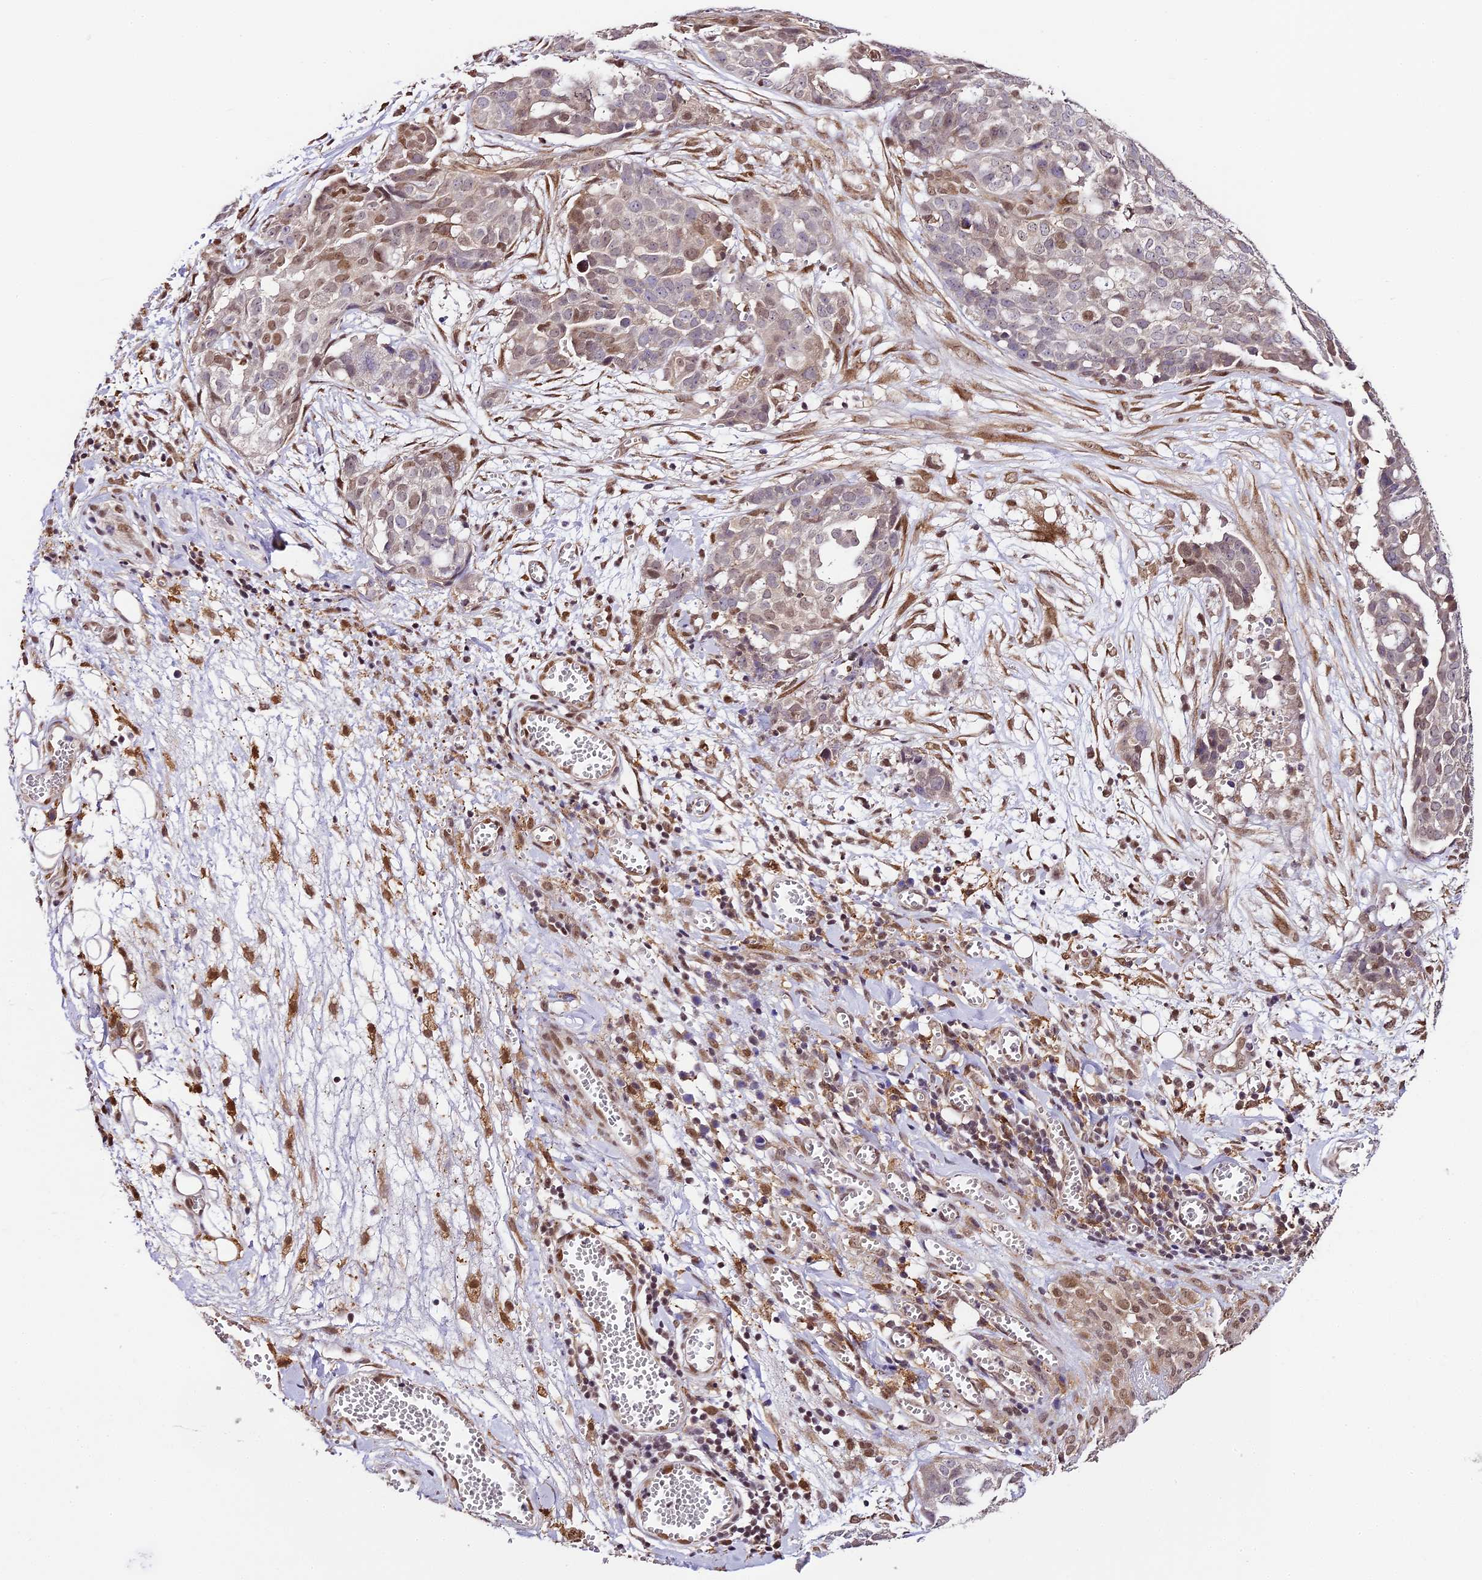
{"staining": {"intensity": "moderate", "quantity": "<25%", "location": "nuclear"}, "tissue": "ovarian cancer", "cell_type": "Tumor cells", "image_type": "cancer", "snomed": [{"axis": "morphology", "description": "Cystadenocarcinoma, serous, NOS"}, {"axis": "topography", "description": "Soft tissue"}, {"axis": "topography", "description": "Ovary"}], "caption": "Protein staining of serous cystadenocarcinoma (ovarian) tissue demonstrates moderate nuclear positivity in approximately <25% of tumor cells. Using DAB (3,3'-diaminobenzidine) (brown) and hematoxylin (blue) stains, captured at high magnification using brightfield microscopy.", "gene": "TRIM22", "patient": {"sex": "female", "age": 57}}